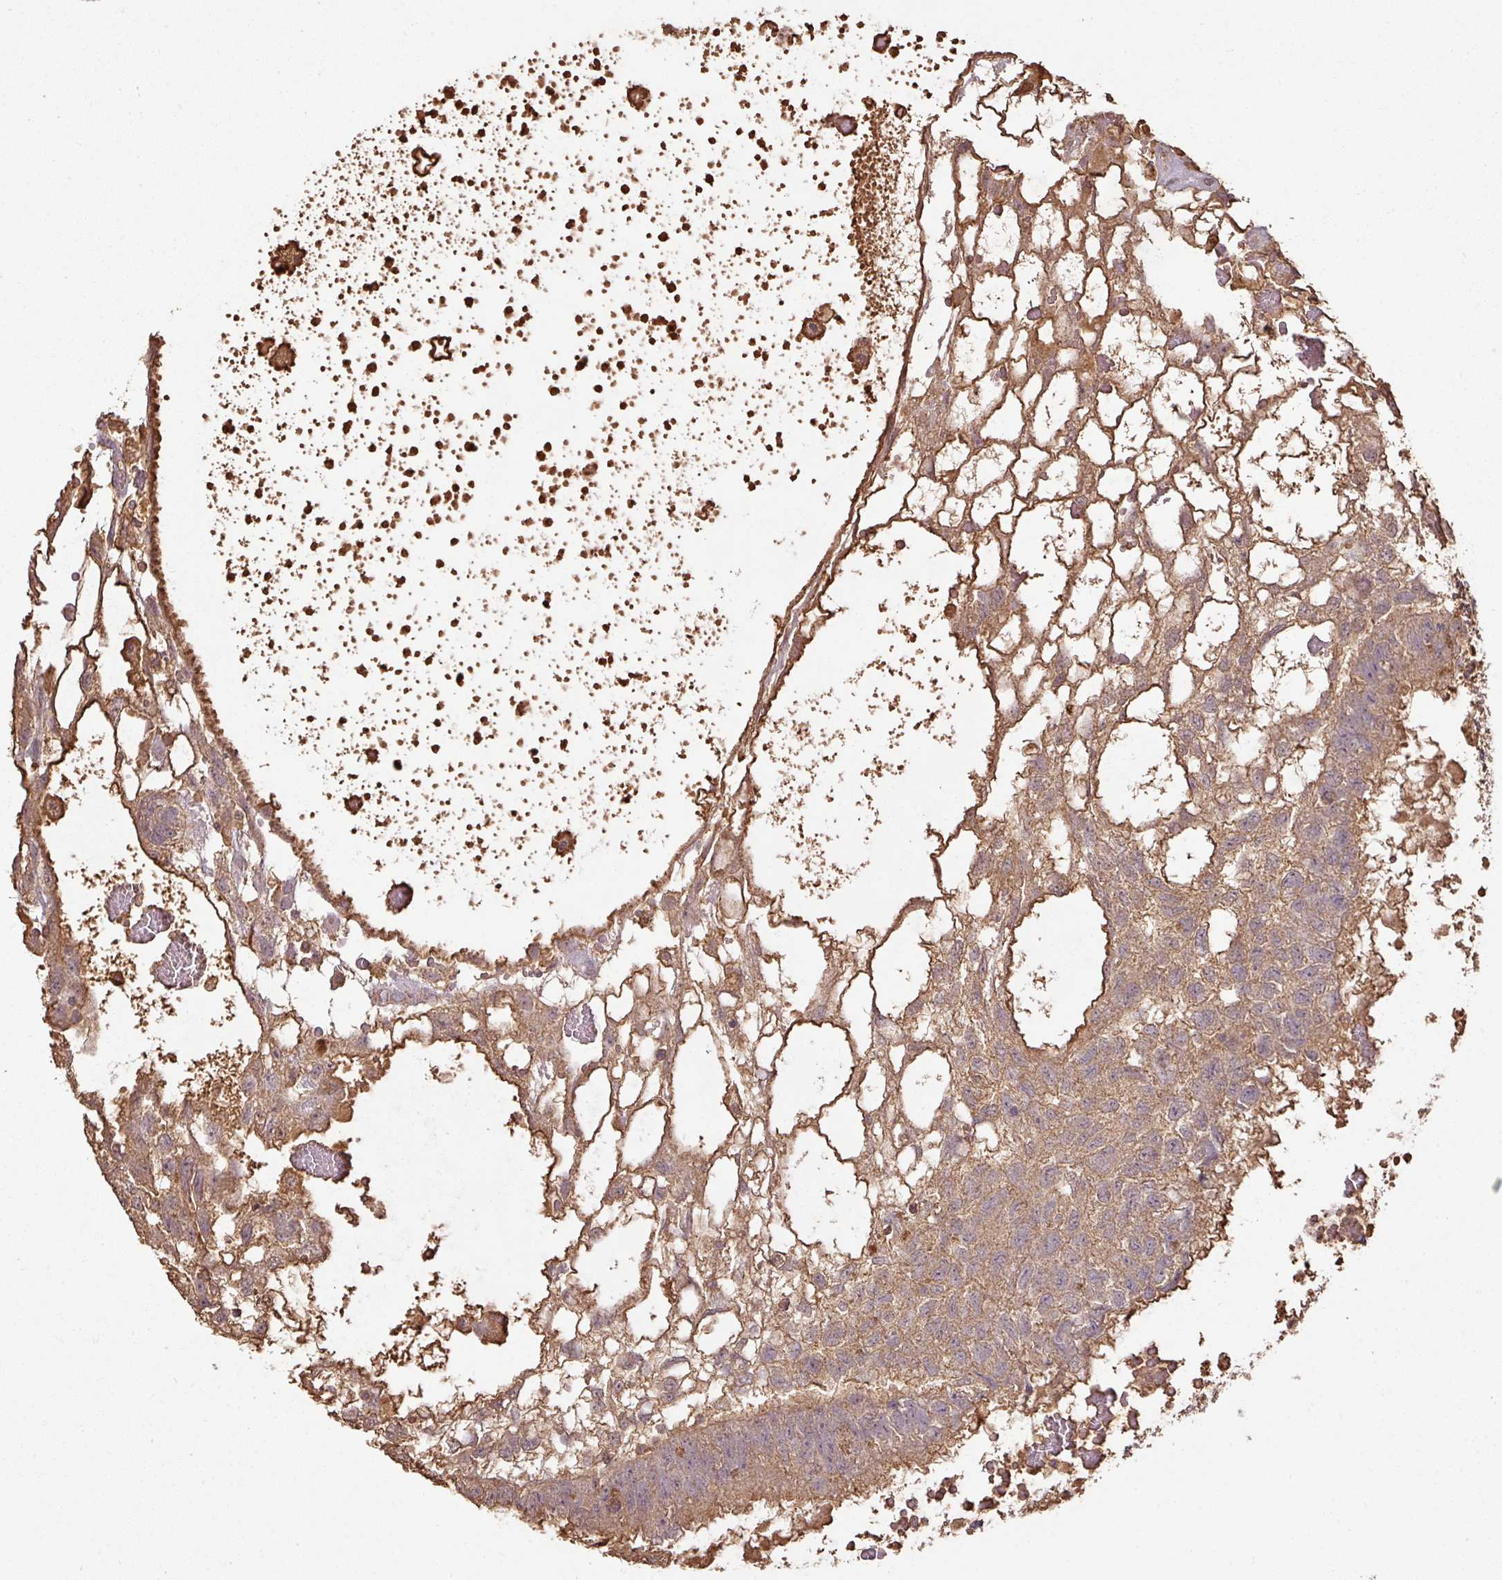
{"staining": {"intensity": "moderate", "quantity": ">75%", "location": "cytoplasmic/membranous"}, "tissue": "testis cancer", "cell_type": "Tumor cells", "image_type": "cancer", "snomed": [{"axis": "morphology", "description": "Normal tissue, NOS"}, {"axis": "morphology", "description": "Carcinoma, Embryonal, NOS"}, {"axis": "topography", "description": "Testis"}], "caption": "Protein expression analysis of human testis cancer (embryonal carcinoma) reveals moderate cytoplasmic/membranous staining in approximately >75% of tumor cells.", "gene": "ATAT1", "patient": {"sex": "male", "age": 32}}